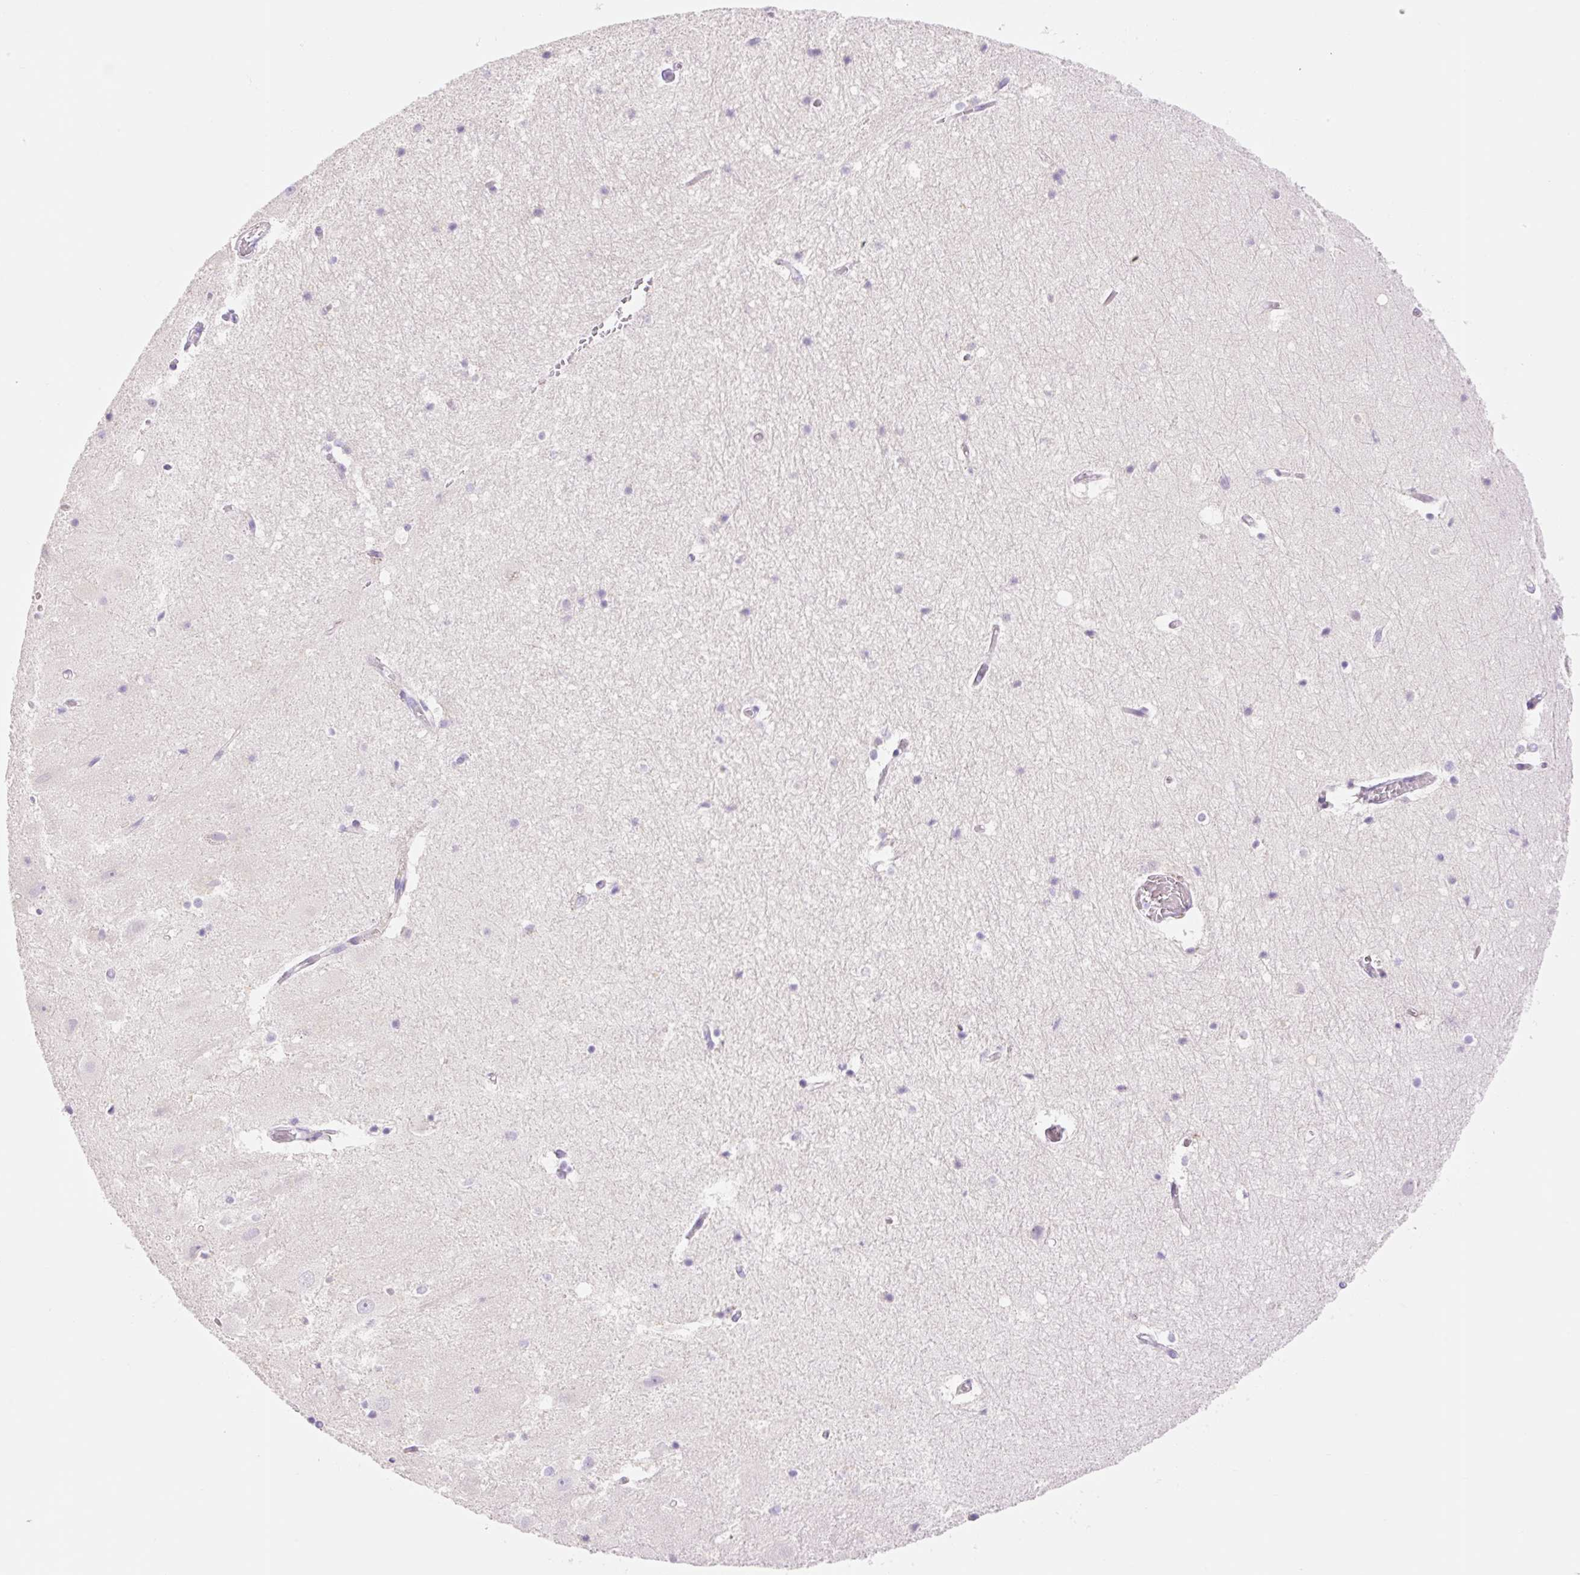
{"staining": {"intensity": "moderate", "quantity": "<25%", "location": "cytoplasmic/membranous"}, "tissue": "hippocampus", "cell_type": "Glial cells", "image_type": "normal", "snomed": [{"axis": "morphology", "description": "Normal tissue, NOS"}, {"axis": "topography", "description": "Hippocampus"}], "caption": "The image shows staining of normal hippocampus, revealing moderate cytoplasmic/membranous protein staining (brown color) within glial cells. The staining is performed using DAB (3,3'-diaminobenzidine) brown chromogen to label protein expression. The nuclei are counter-stained blue using hematoxylin.", "gene": "DENND5A", "patient": {"sex": "female", "age": 52}}